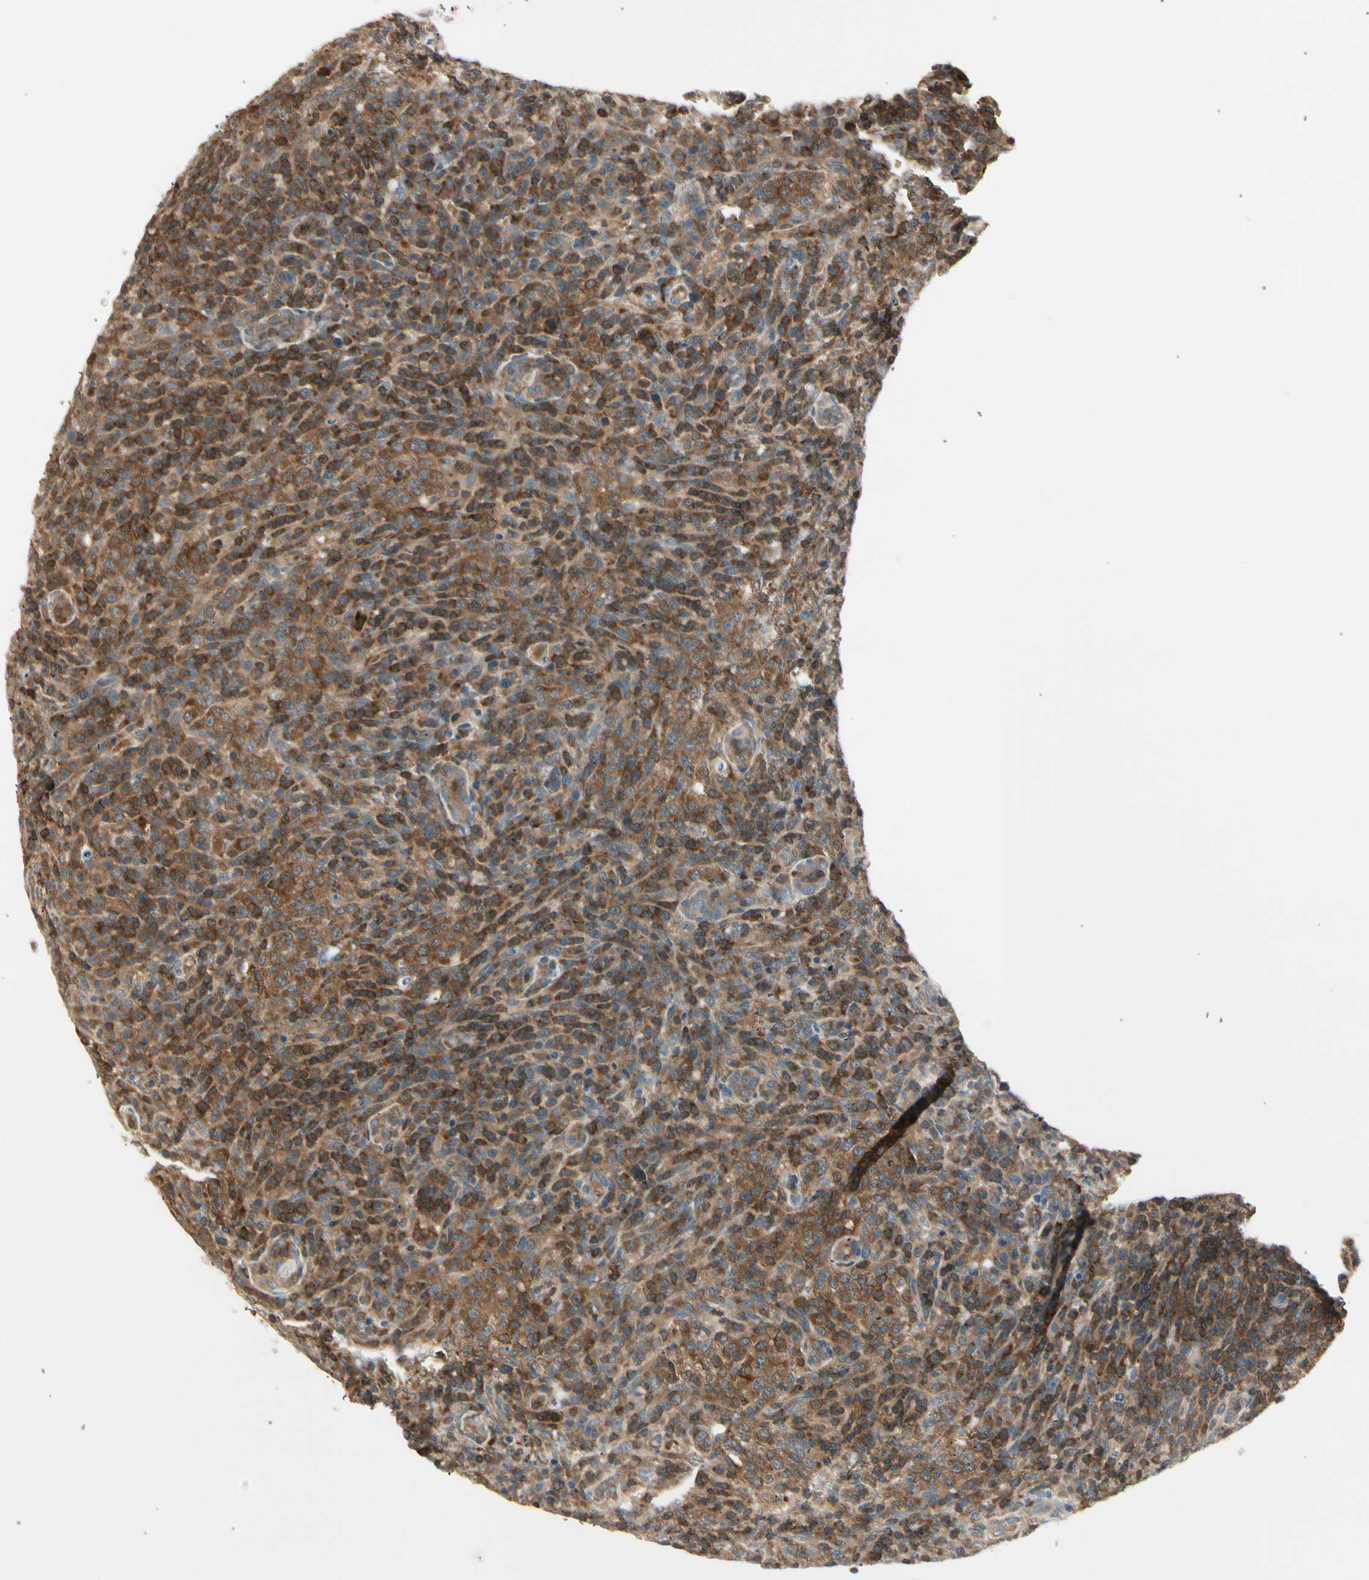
{"staining": {"intensity": "strong", "quantity": ">75%", "location": "cytoplasmic/membranous"}, "tissue": "lymphoma", "cell_type": "Tumor cells", "image_type": "cancer", "snomed": [{"axis": "morphology", "description": "Malignant lymphoma, non-Hodgkin's type, High grade"}, {"axis": "topography", "description": "Lymph node"}], "caption": "This is an image of IHC staining of high-grade malignant lymphoma, non-Hodgkin's type, which shows strong expression in the cytoplasmic/membranous of tumor cells.", "gene": "OXSR1", "patient": {"sex": "female", "age": 76}}